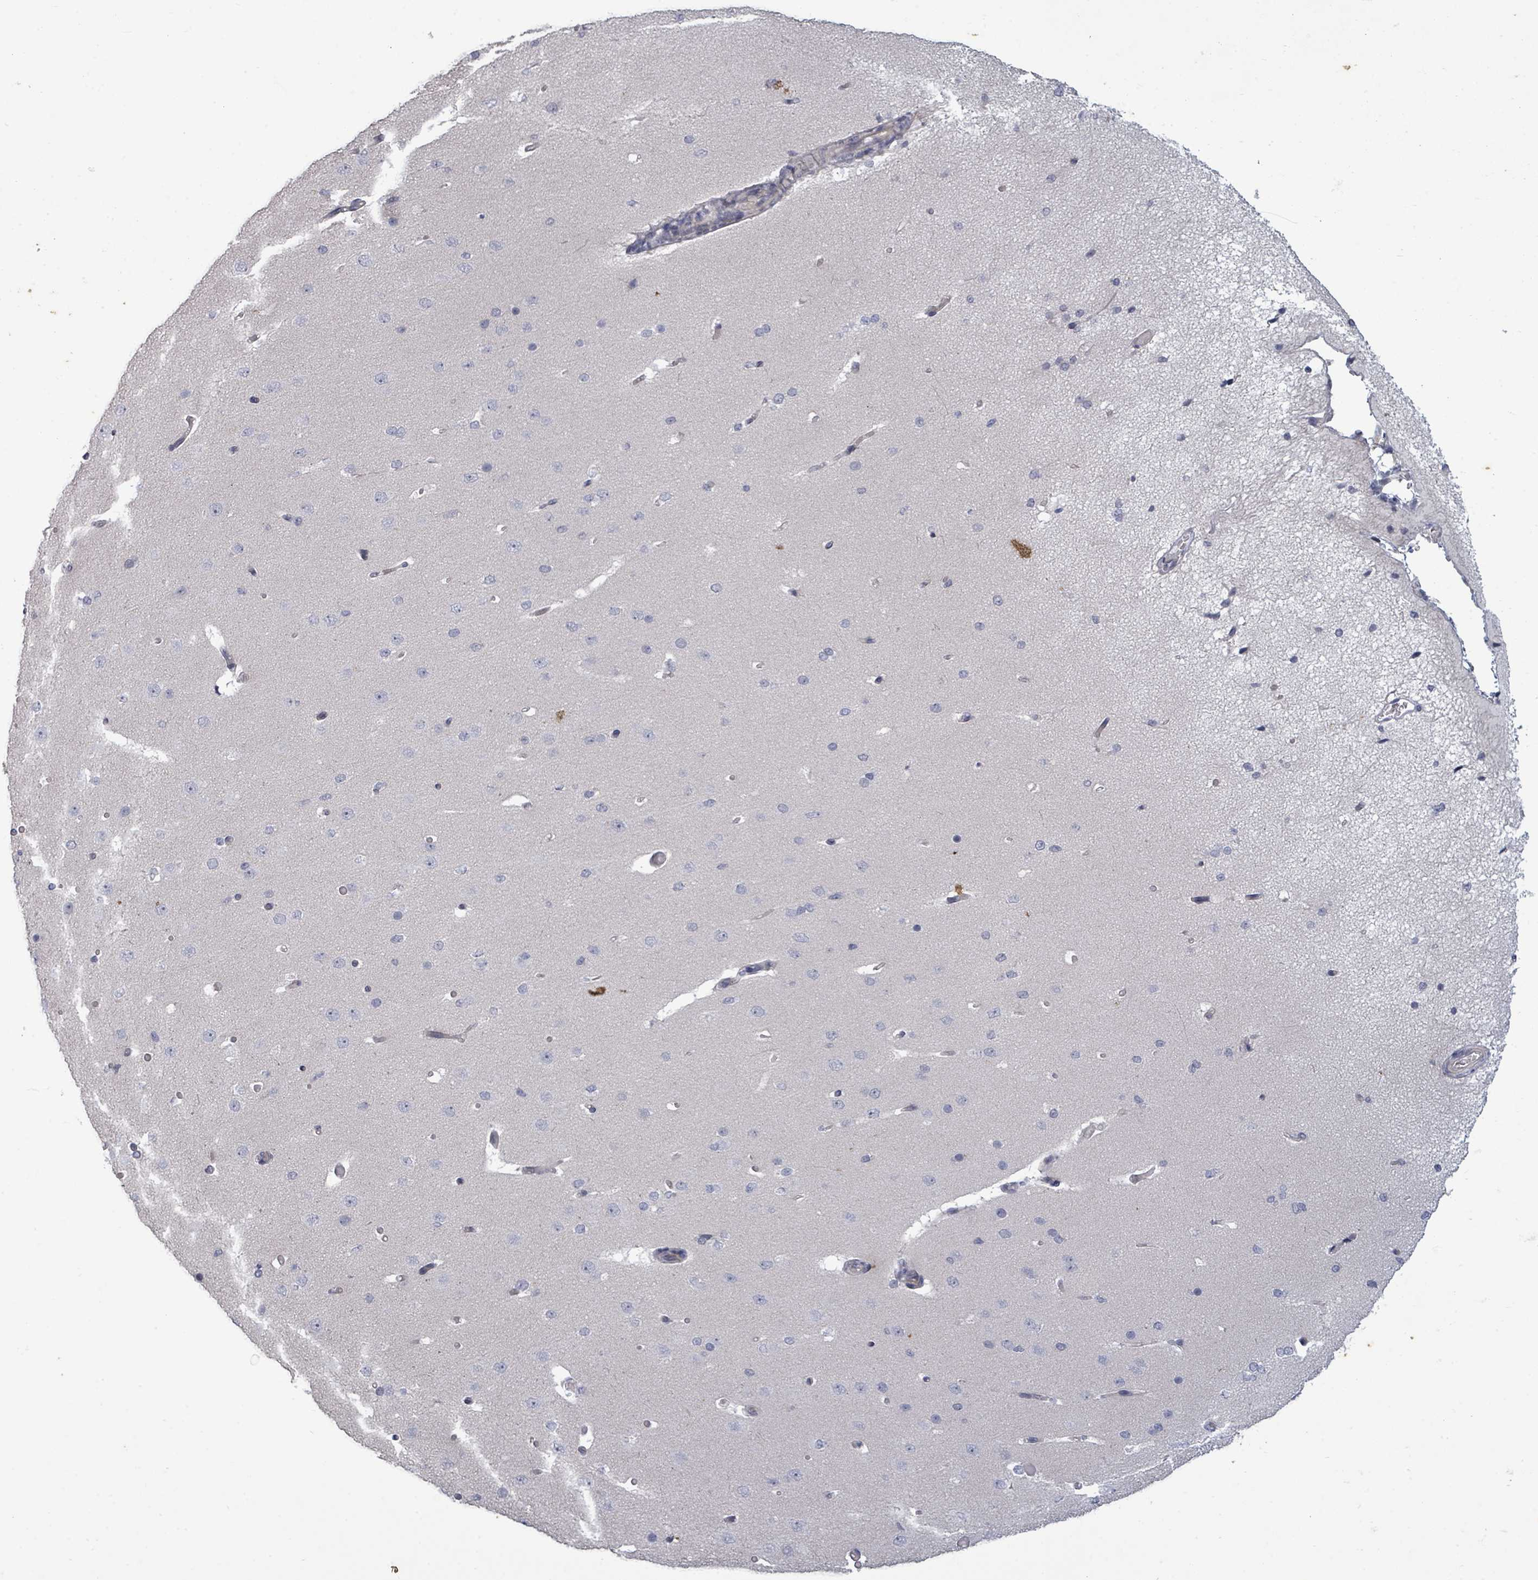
{"staining": {"intensity": "negative", "quantity": "none", "location": "none"}, "tissue": "cerebral cortex", "cell_type": "Endothelial cells", "image_type": "normal", "snomed": [{"axis": "morphology", "description": "Normal tissue, NOS"}, {"axis": "morphology", "description": "Inflammation, NOS"}, {"axis": "topography", "description": "Cerebral cortex"}], "caption": "Immunohistochemistry (IHC) histopathology image of normal cerebral cortex: cerebral cortex stained with DAB displays no significant protein positivity in endothelial cells.", "gene": "ASB12", "patient": {"sex": "male", "age": 6}}